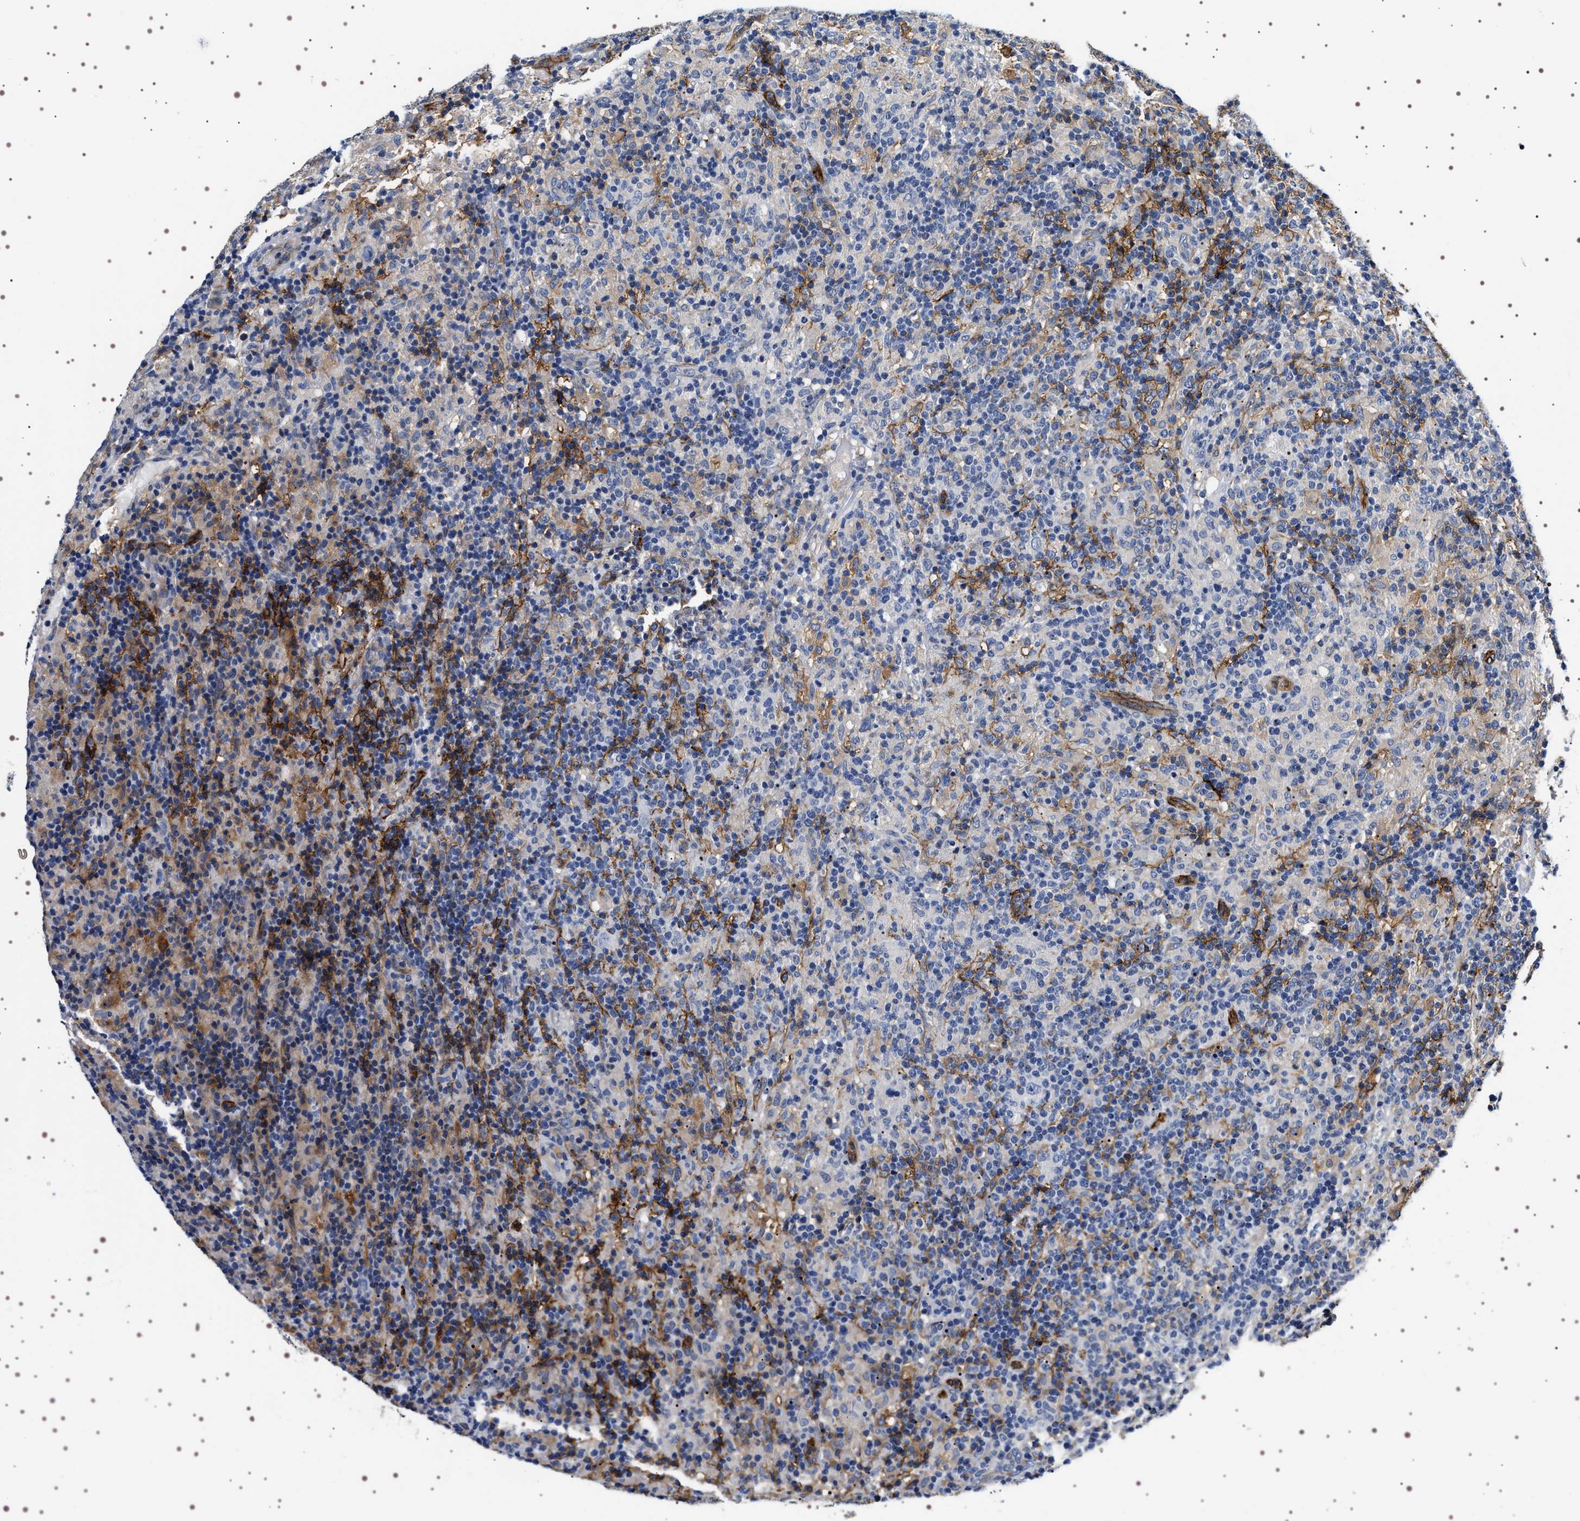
{"staining": {"intensity": "negative", "quantity": "none", "location": "none"}, "tissue": "lymphoma", "cell_type": "Tumor cells", "image_type": "cancer", "snomed": [{"axis": "morphology", "description": "Hodgkin's disease, NOS"}, {"axis": "topography", "description": "Lymph node"}], "caption": "Immunohistochemical staining of human Hodgkin's disease reveals no significant positivity in tumor cells.", "gene": "ALPL", "patient": {"sex": "male", "age": 70}}